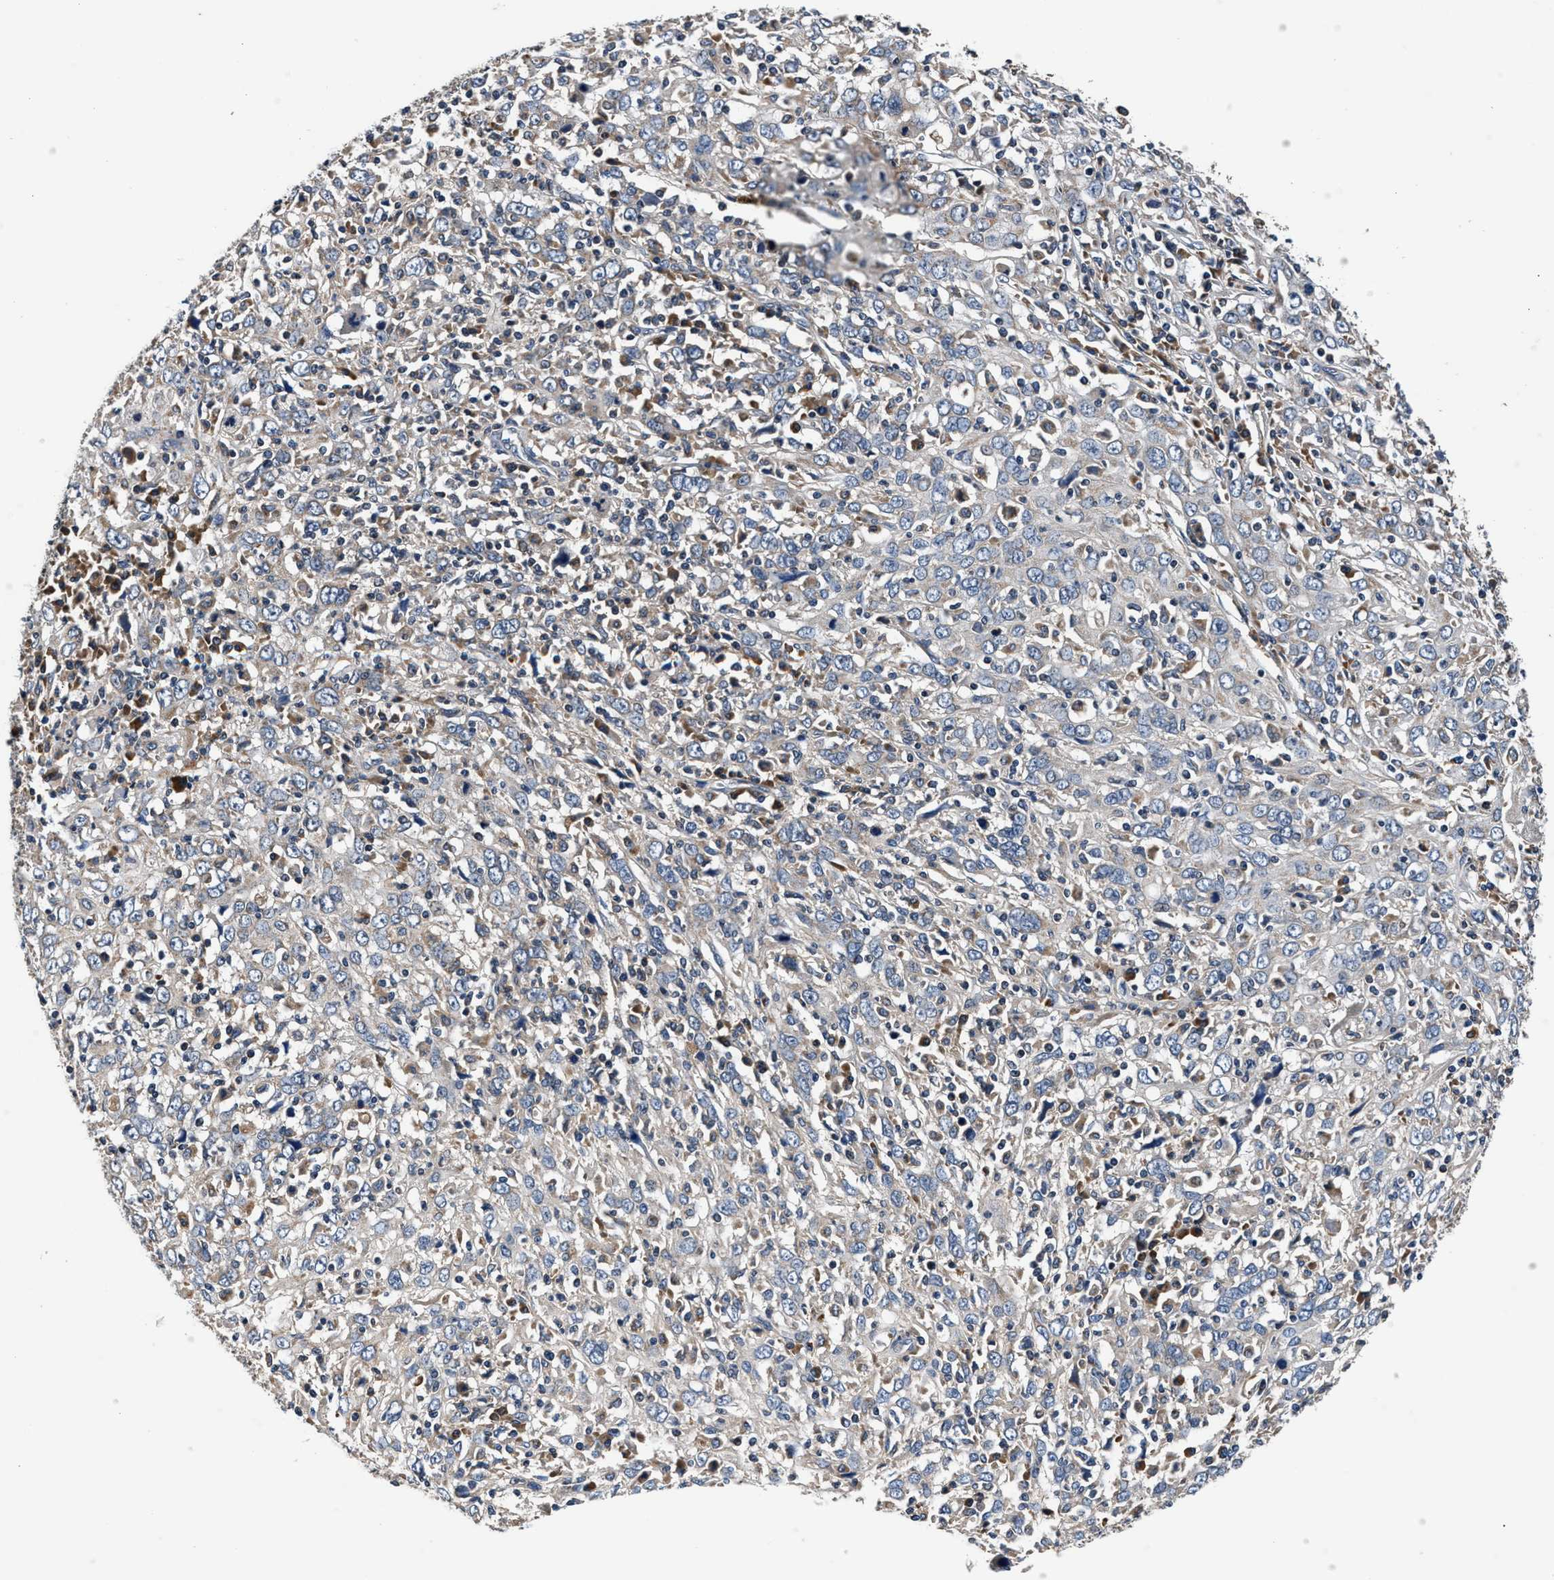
{"staining": {"intensity": "moderate", "quantity": "<25%", "location": "cytoplasmic/membranous"}, "tissue": "cervical cancer", "cell_type": "Tumor cells", "image_type": "cancer", "snomed": [{"axis": "morphology", "description": "Squamous cell carcinoma, NOS"}, {"axis": "topography", "description": "Cervix"}], "caption": "Brown immunohistochemical staining in human cervical squamous cell carcinoma exhibits moderate cytoplasmic/membranous expression in approximately <25% of tumor cells.", "gene": "IMMT", "patient": {"sex": "female", "age": 46}}